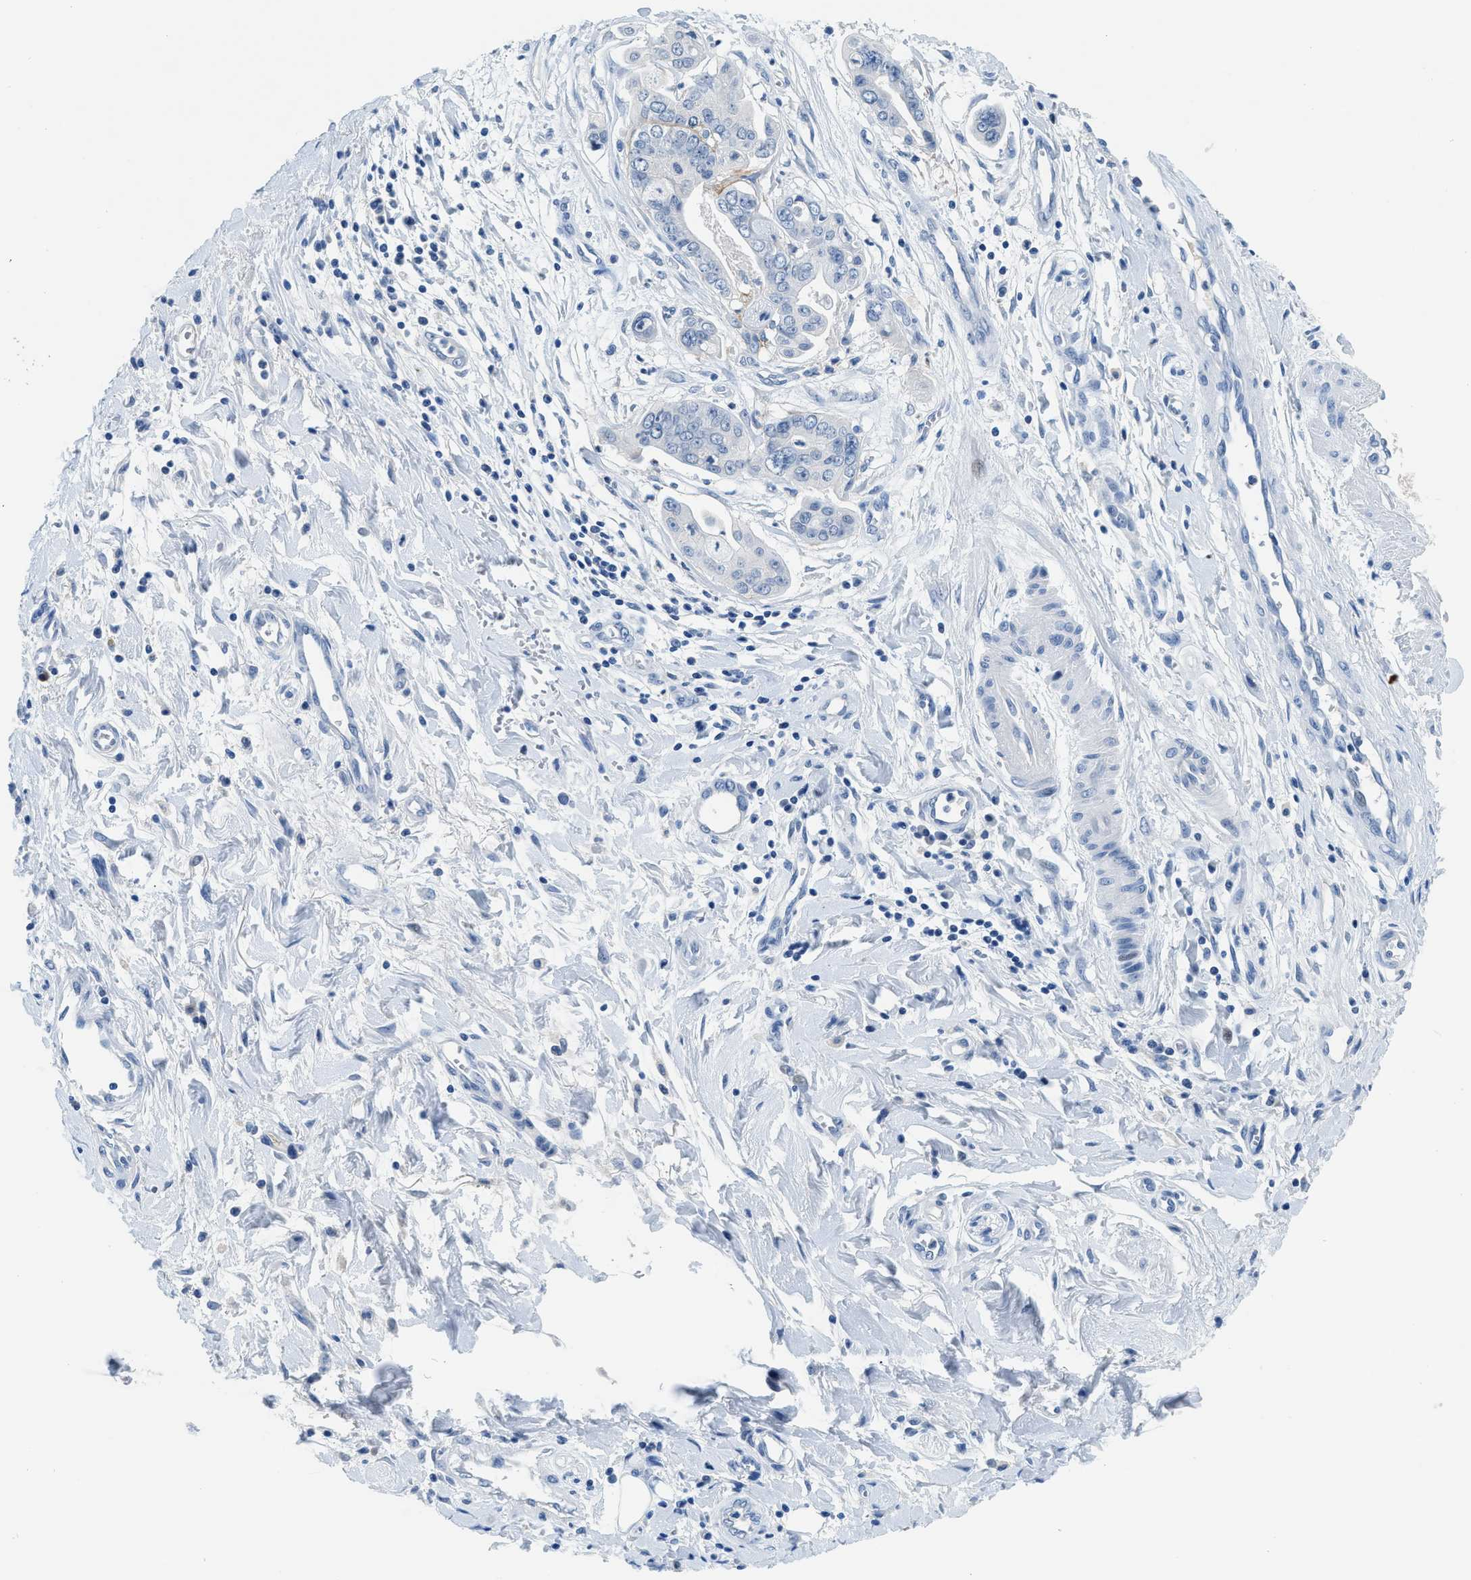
{"staining": {"intensity": "negative", "quantity": "none", "location": "none"}, "tissue": "pancreatic cancer", "cell_type": "Tumor cells", "image_type": "cancer", "snomed": [{"axis": "morphology", "description": "Adenocarcinoma, NOS"}, {"axis": "topography", "description": "Pancreas"}], "caption": "The histopathology image reveals no significant staining in tumor cells of adenocarcinoma (pancreatic).", "gene": "MBL2", "patient": {"sex": "female", "age": 75}}